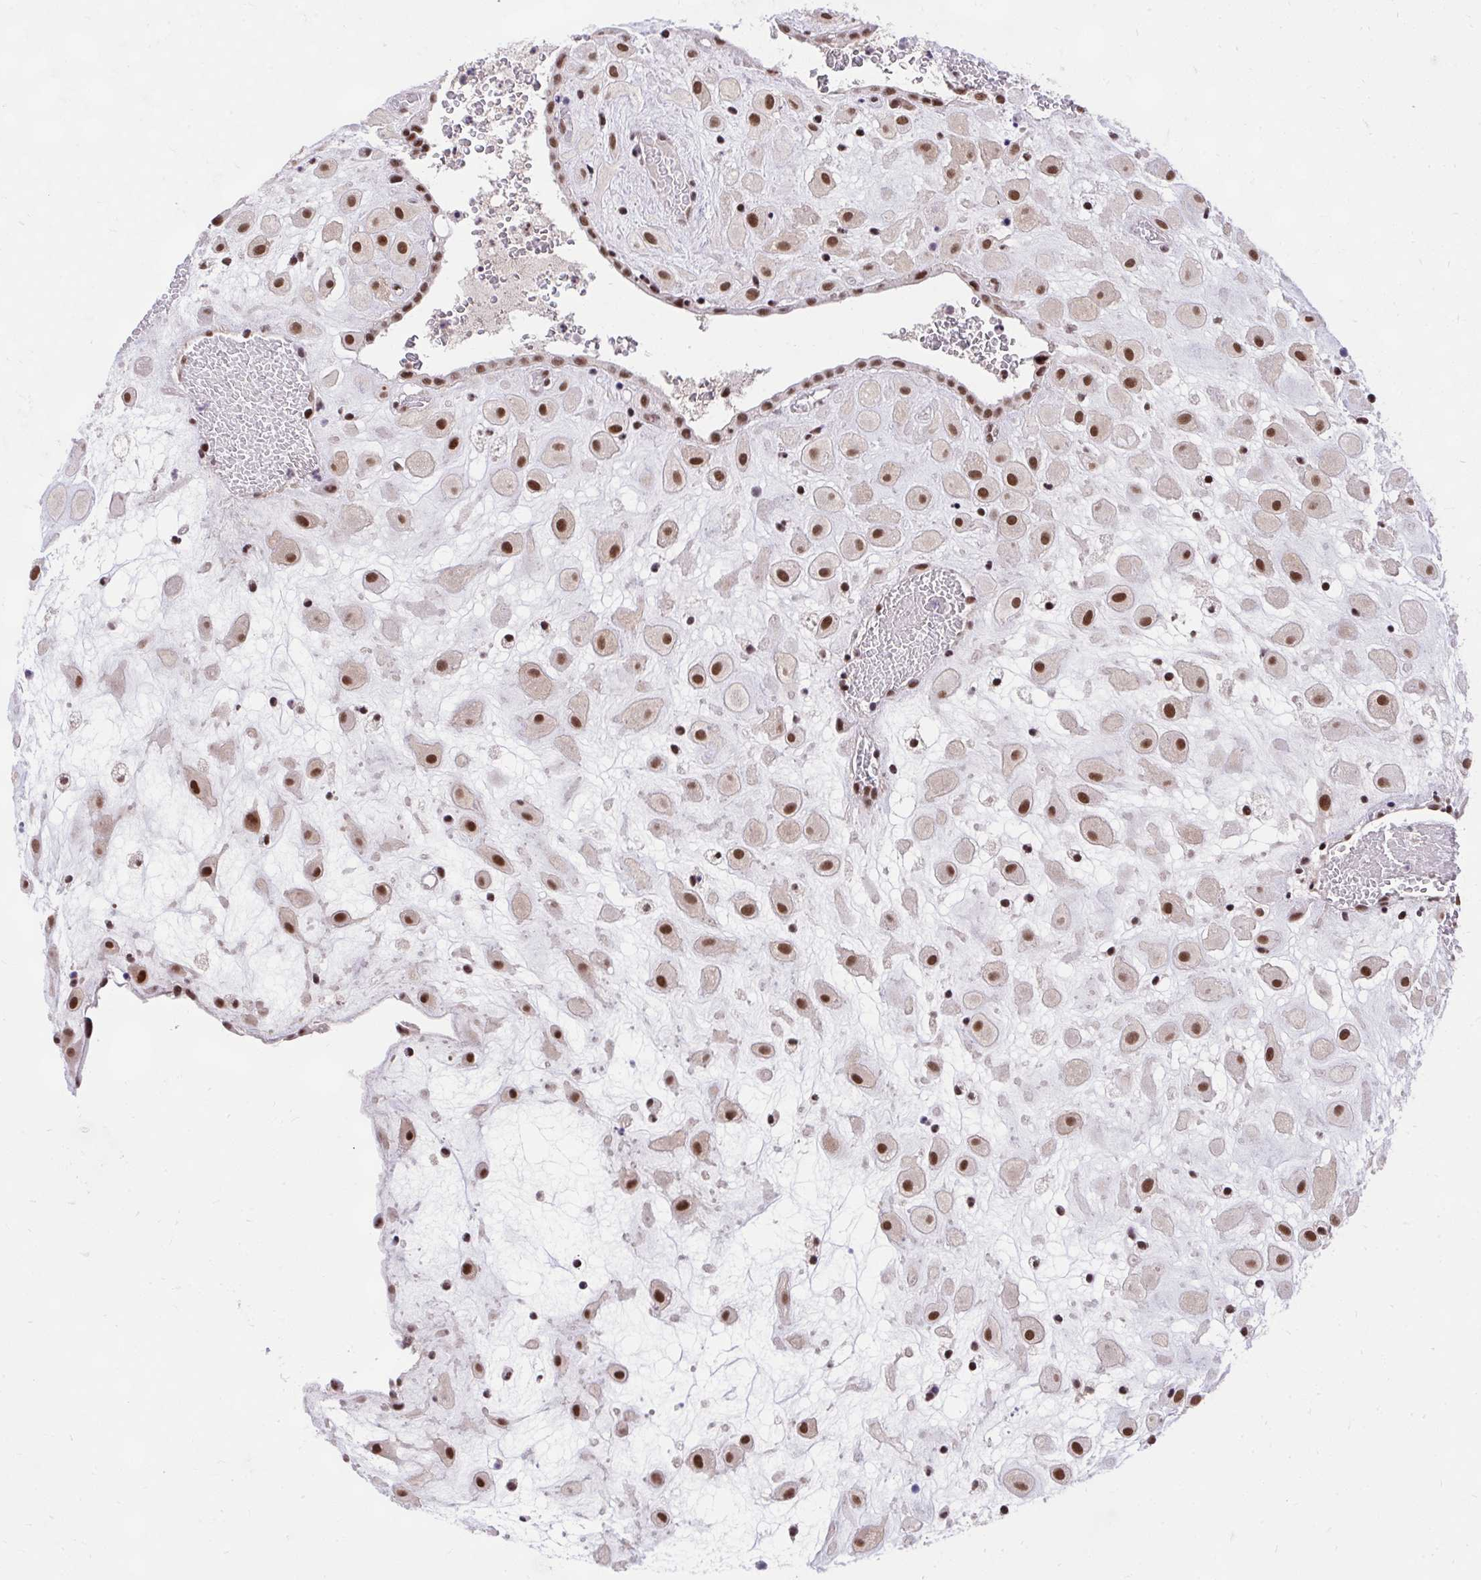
{"staining": {"intensity": "strong", "quantity": ">75%", "location": "nuclear"}, "tissue": "placenta", "cell_type": "Decidual cells", "image_type": "normal", "snomed": [{"axis": "morphology", "description": "Normal tissue, NOS"}, {"axis": "topography", "description": "Placenta"}], "caption": "DAB immunohistochemical staining of unremarkable human placenta shows strong nuclear protein positivity in approximately >75% of decidual cells.", "gene": "SYNE4", "patient": {"sex": "female", "age": 24}}